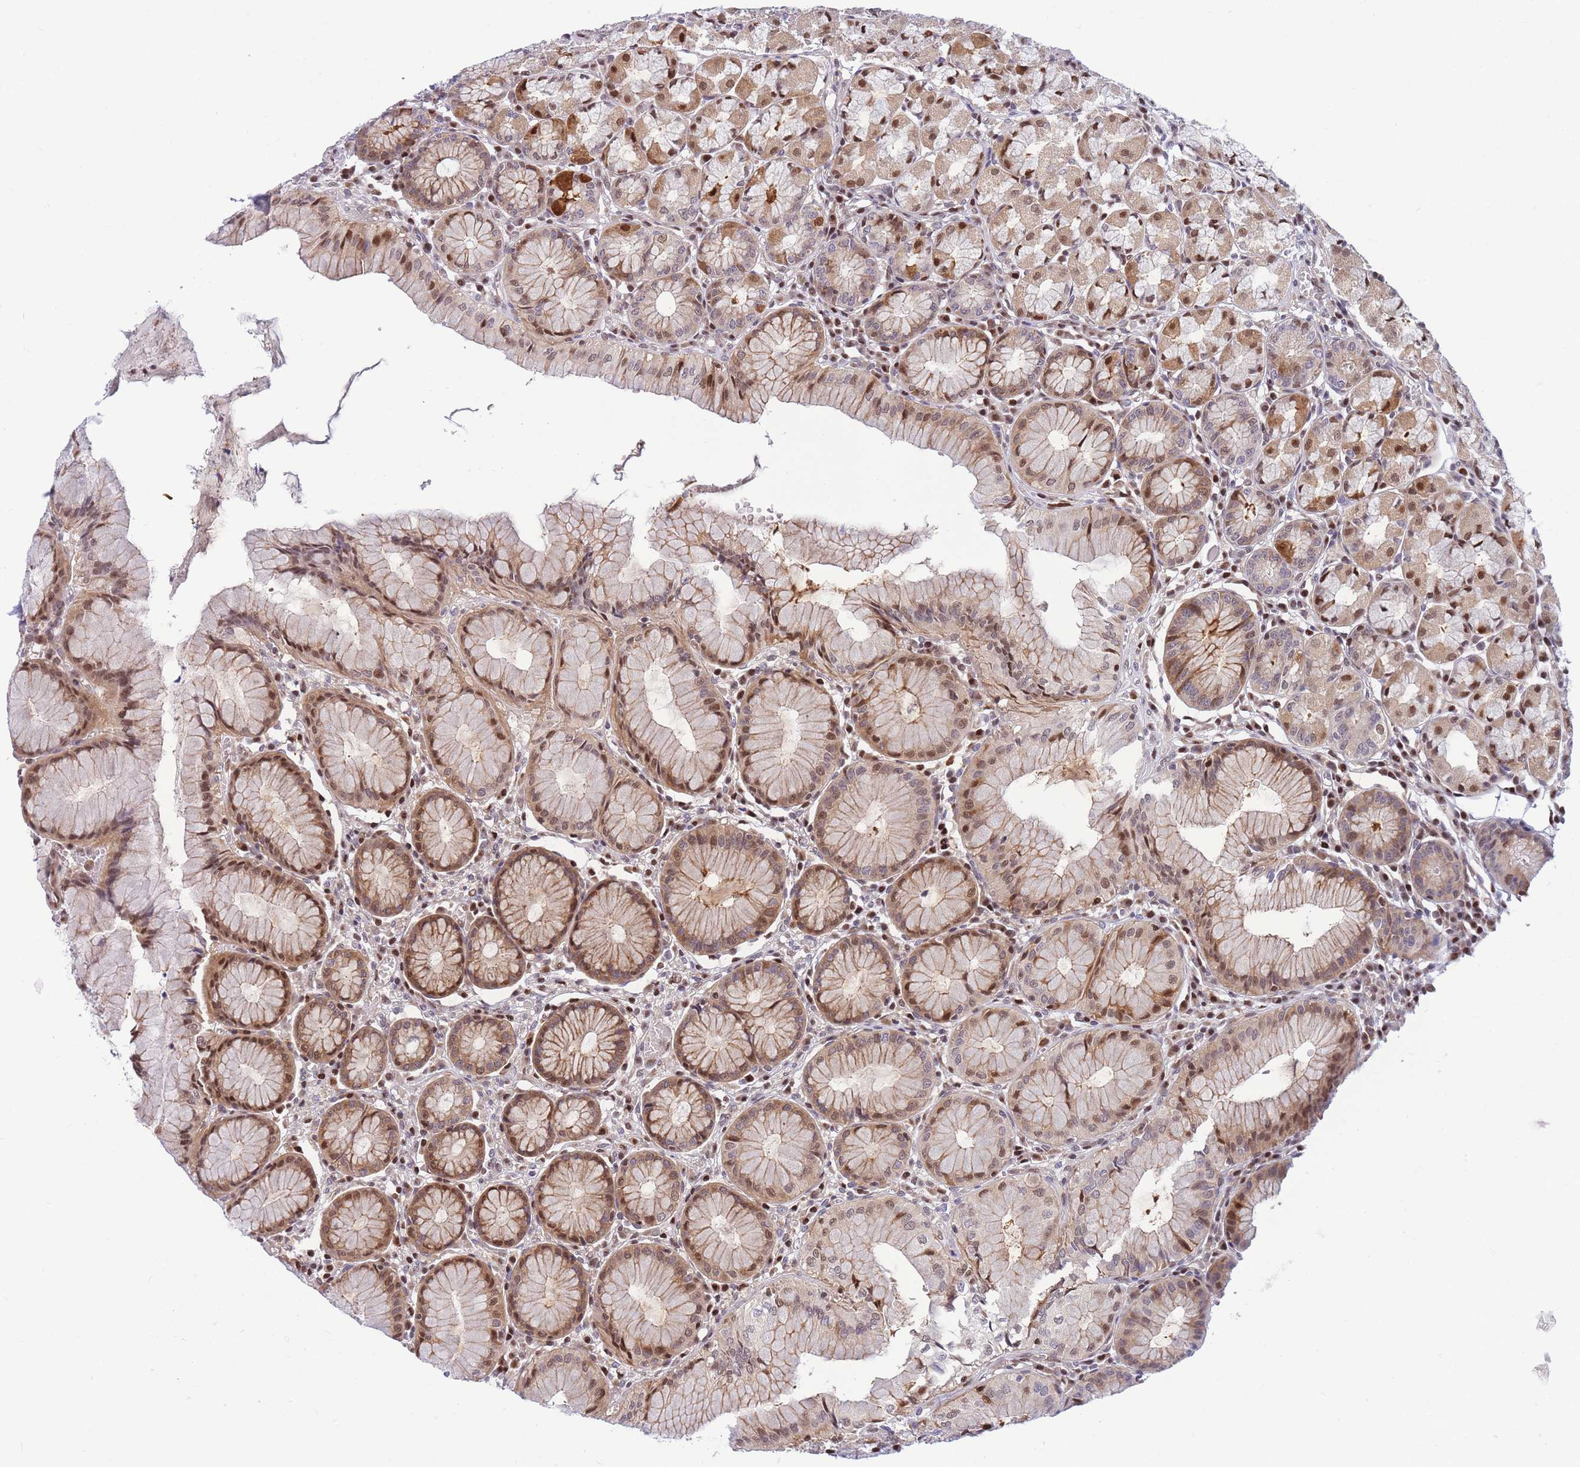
{"staining": {"intensity": "strong", "quantity": ">75%", "location": "cytoplasmic/membranous,nuclear"}, "tissue": "stomach", "cell_type": "Glandular cells", "image_type": "normal", "snomed": [{"axis": "morphology", "description": "Normal tissue, NOS"}, {"axis": "topography", "description": "Stomach"}], "caption": "Immunohistochemical staining of unremarkable stomach displays strong cytoplasmic/membranous,nuclear protein expression in about >75% of glandular cells. (brown staining indicates protein expression, while blue staining denotes nuclei).", "gene": "CRACD", "patient": {"sex": "male", "age": 55}}